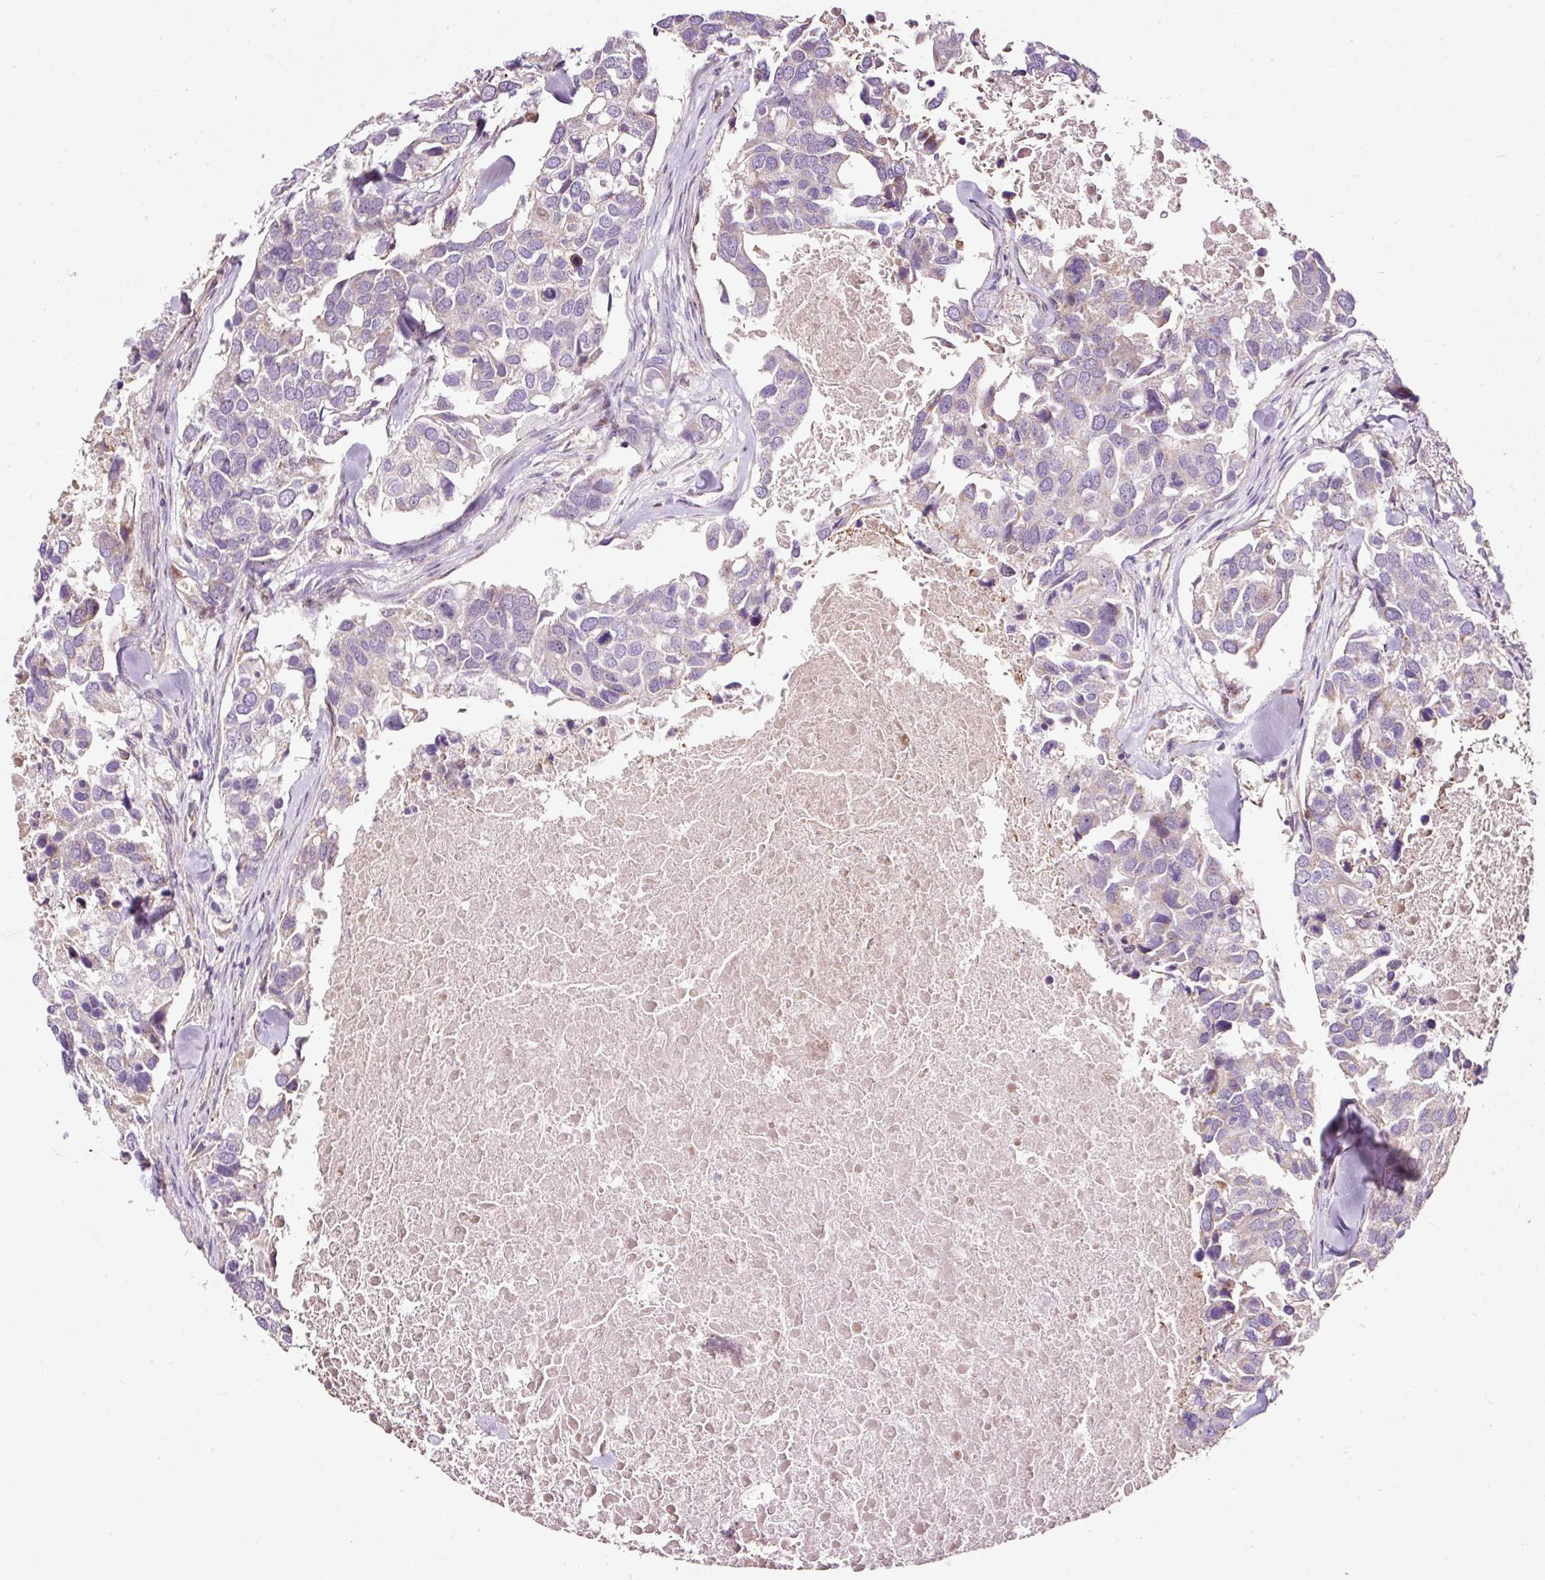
{"staining": {"intensity": "negative", "quantity": "none", "location": "none"}, "tissue": "breast cancer", "cell_type": "Tumor cells", "image_type": "cancer", "snomed": [{"axis": "morphology", "description": "Duct carcinoma"}, {"axis": "topography", "description": "Breast"}], "caption": "Tumor cells are negative for protein expression in human breast cancer (intraductal carcinoma).", "gene": "BOLA3", "patient": {"sex": "female", "age": 83}}